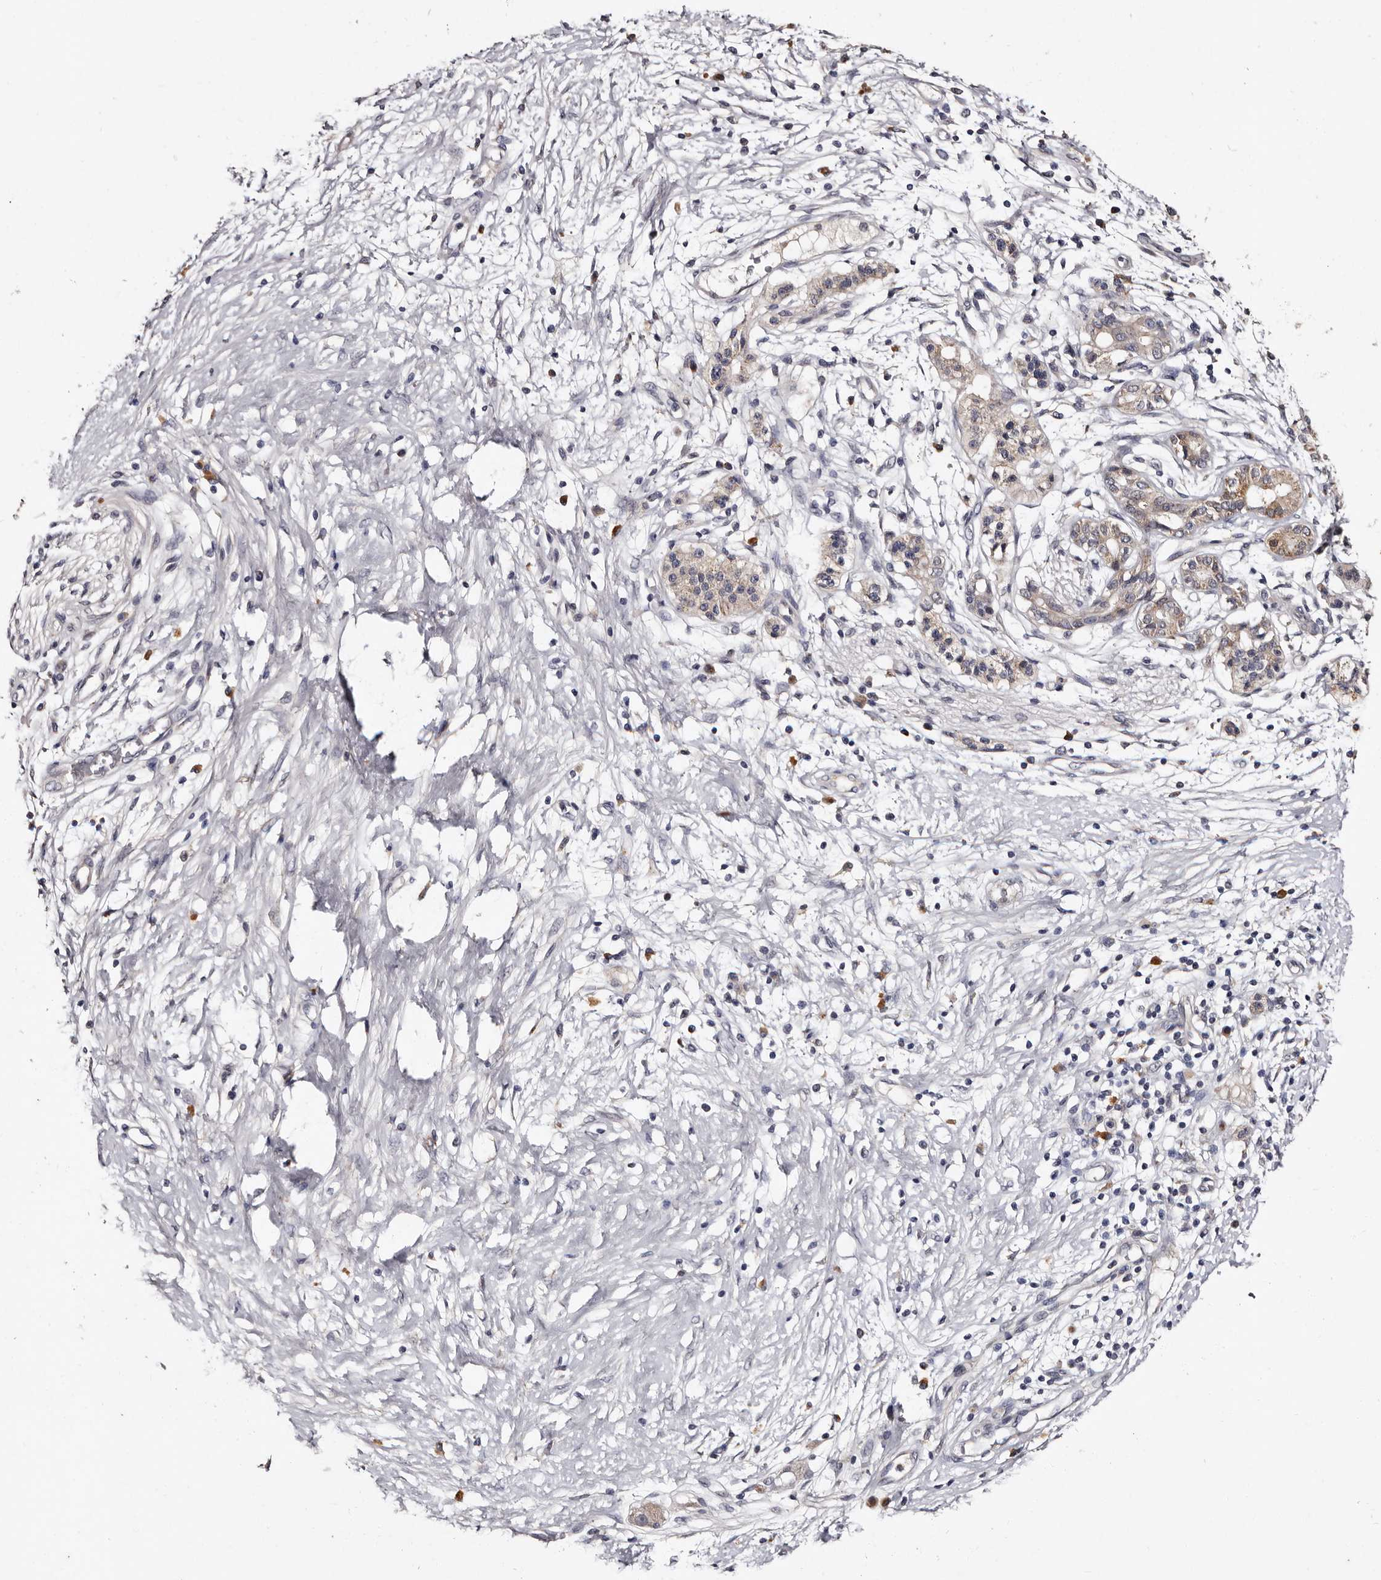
{"staining": {"intensity": "weak", "quantity": "<25%", "location": "cytoplasmic/membranous"}, "tissue": "pancreatic cancer", "cell_type": "Tumor cells", "image_type": "cancer", "snomed": [{"axis": "morphology", "description": "Adenocarcinoma, NOS"}, {"axis": "topography", "description": "Pancreas"}], "caption": "Immunohistochemistry of human pancreatic cancer (adenocarcinoma) reveals no positivity in tumor cells. (DAB (3,3'-diaminobenzidine) immunohistochemistry (IHC) visualized using brightfield microscopy, high magnification).", "gene": "DNPH1", "patient": {"sex": "male", "age": 50}}